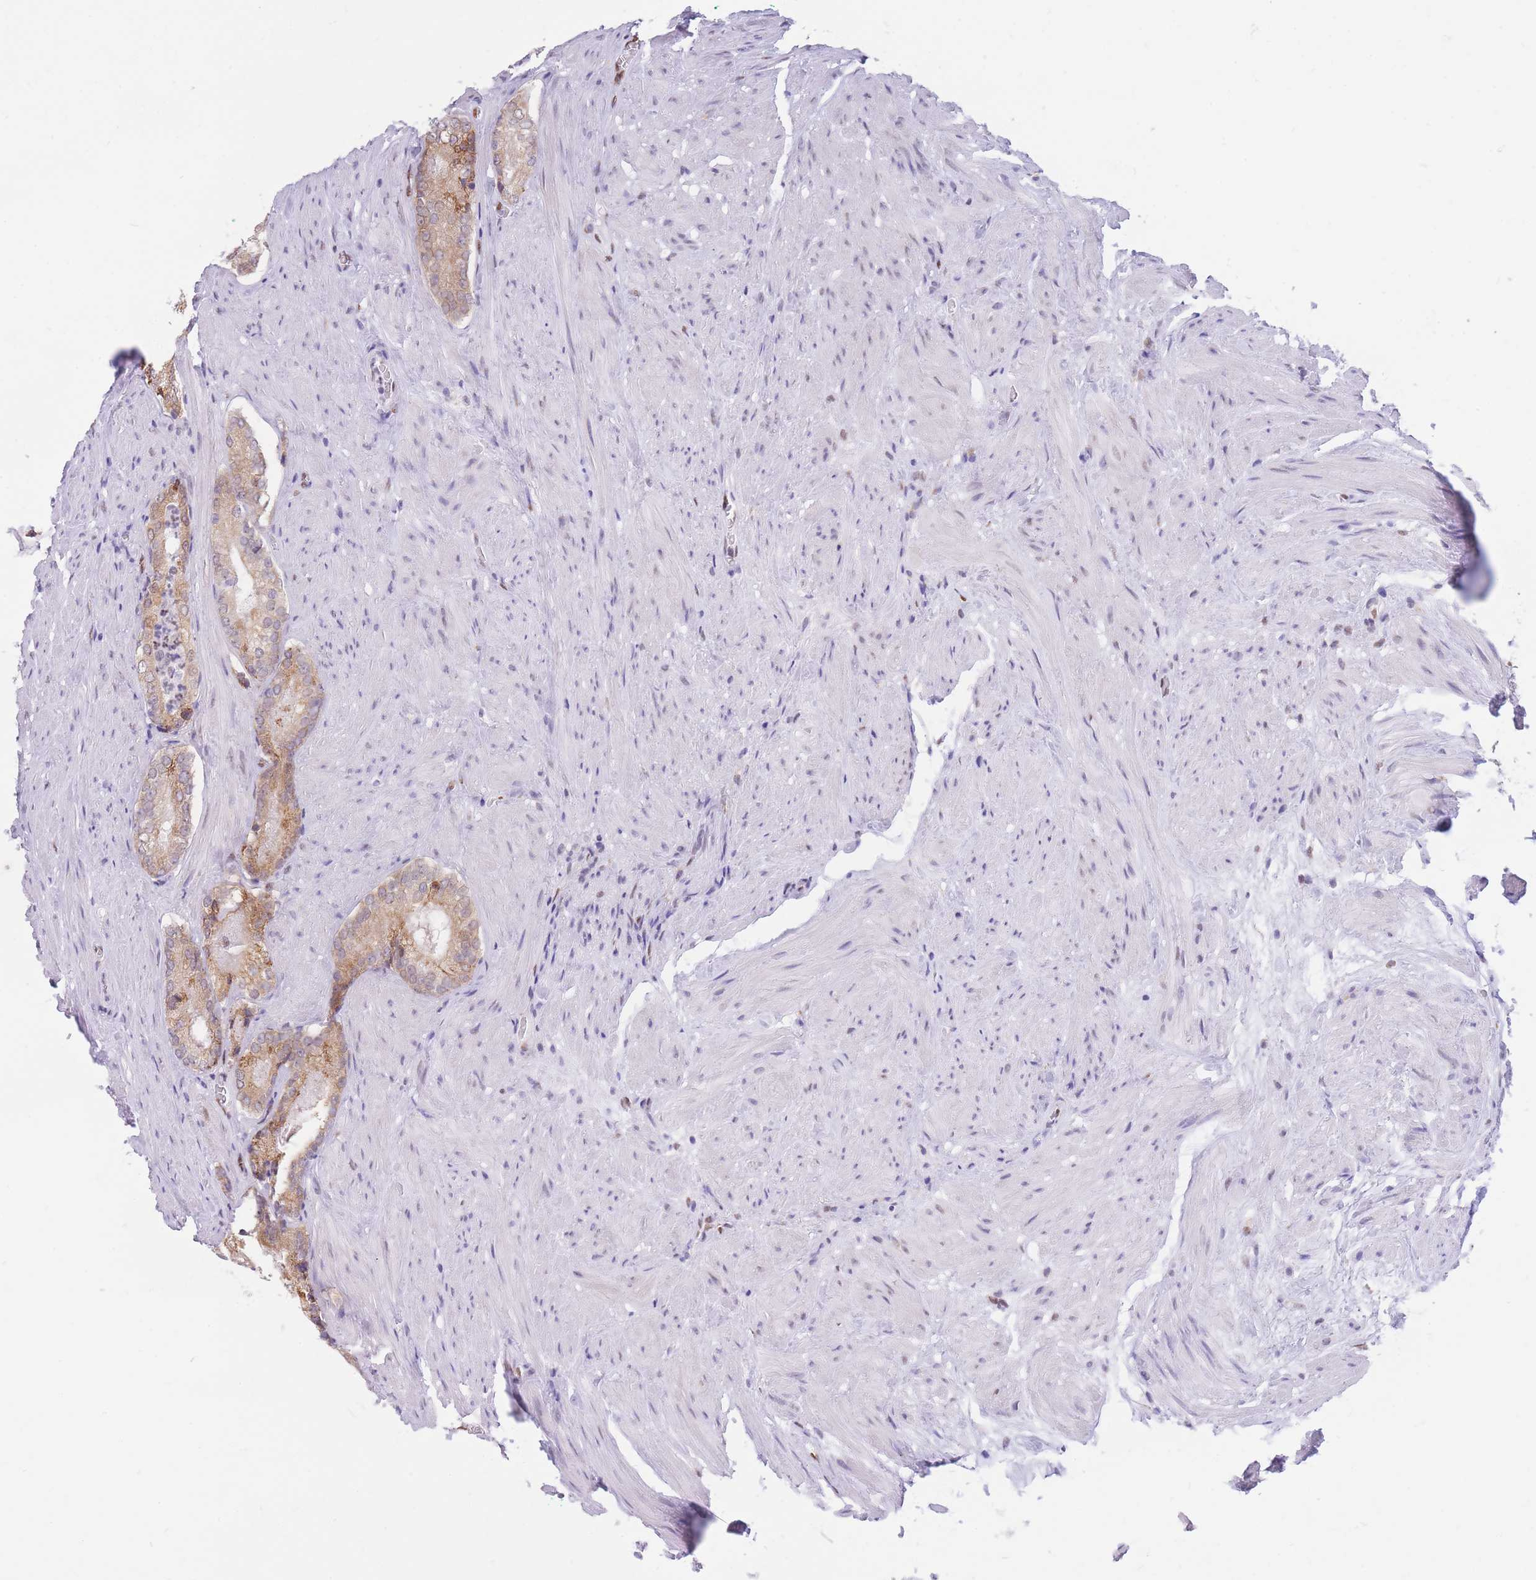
{"staining": {"intensity": "moderate", "quantity": ">75%", "location": "cytoplasmic/membranous"}, "tissue": "prostate cancer", "cell_type": "Tumor cells", "image_type": "cancer", "snomed": [{"axis": "morphology", "description": "Adenocarcinoma, Low grade"}, {"axis": "topography", "description": "Prostate"}], "caption": "Prostate low-grade adenocarcinoma was stained to show a protein in brown. There is medium levels of moderate cytoplasmic/membranous expression in approximately >75% of tumor cells. Immunohistochemistry stains the protein in brown and the nuclei are stained blue.", "gene": "FAM153A", "patient": {"sex": "male", "age": 54}}